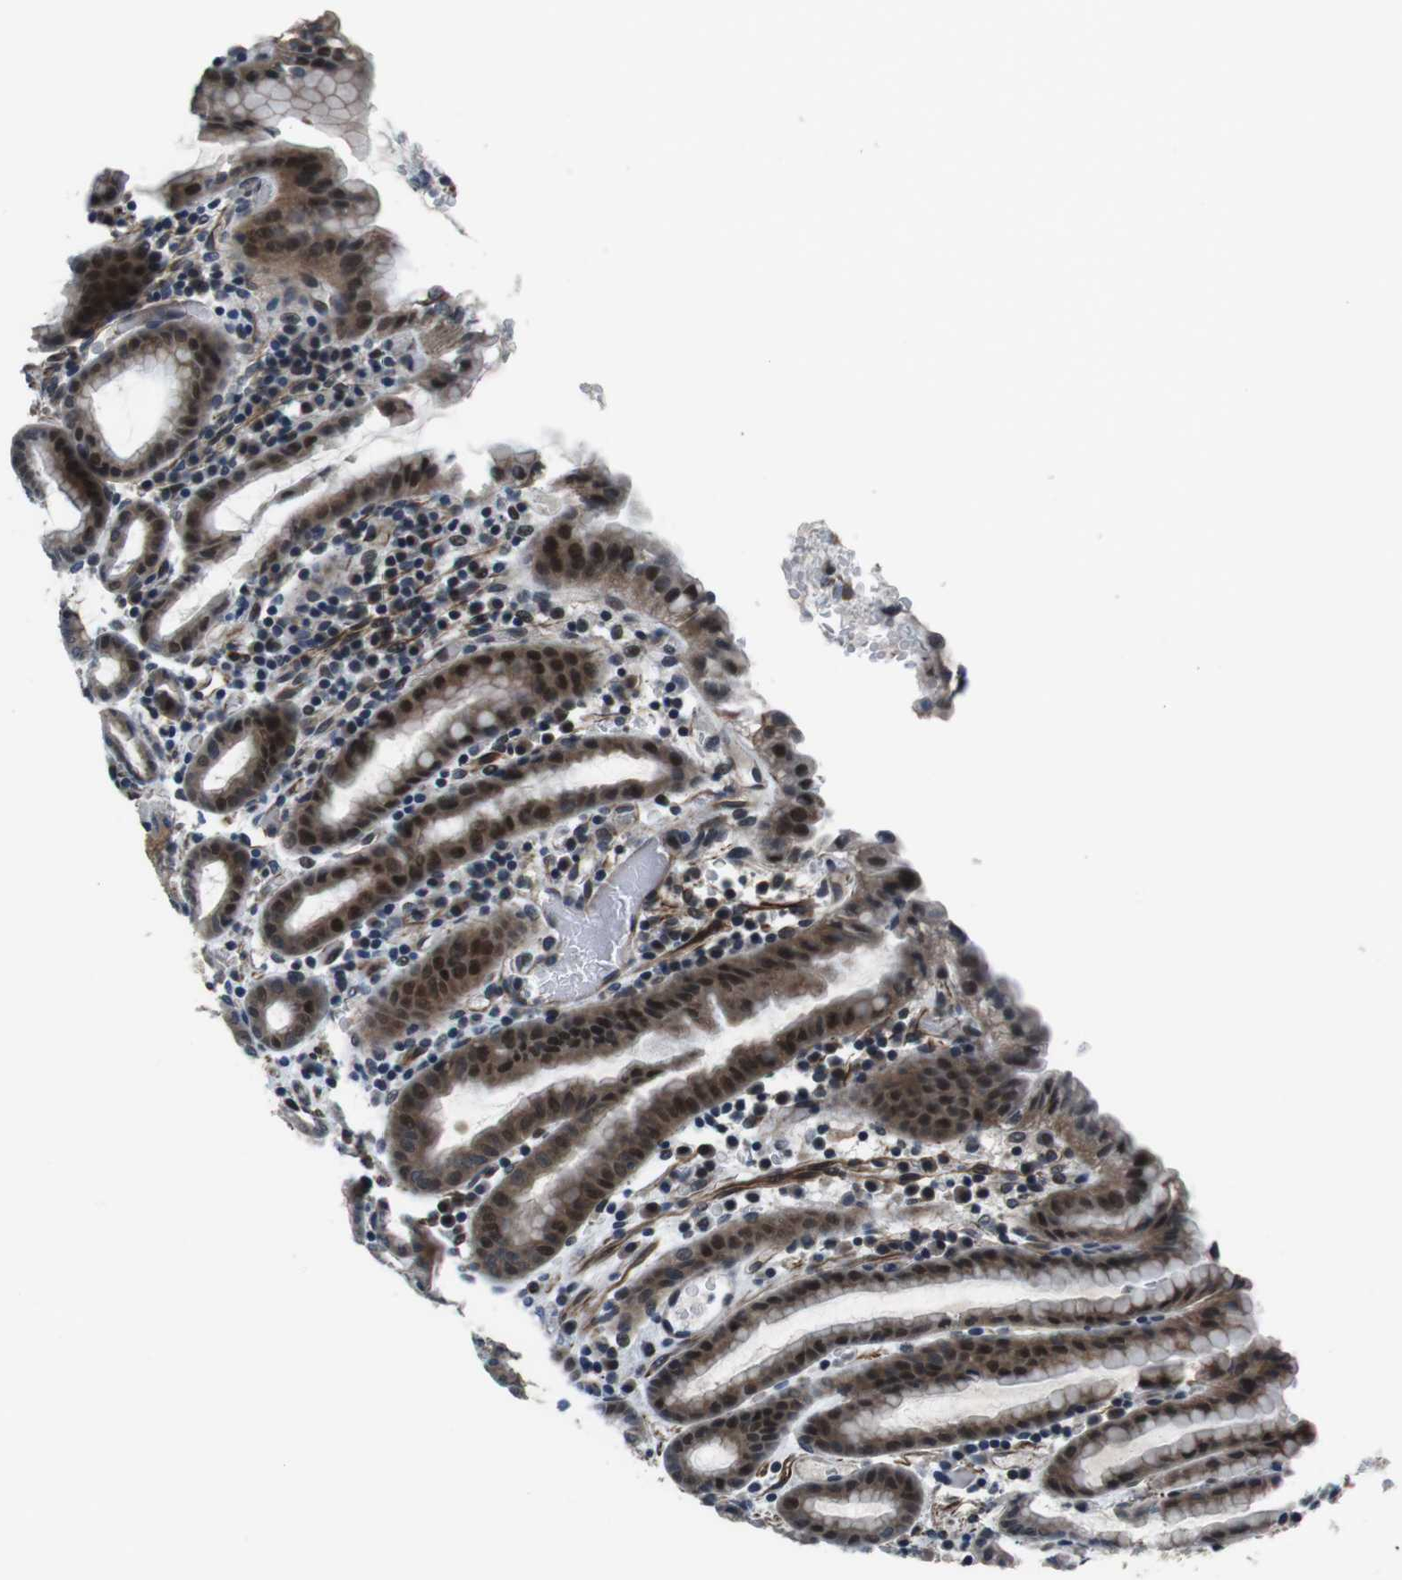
{"staining": {"intensity": "strong", "quantity": ">75%", "location": "nuclear"}, "tissue": "stomach", "cell_type": "Glandular cells", "image_type": "normal", "snomed": [{"axis": "morphology", "description": "Normal tissue, NOS"}, {"axis": "topography", "description": "Stomach, upper"}], "caption": "Stomach was stained to show a protein in brown. There is high levels of strong nuclear expression in approximately >75% of glandular cells. Nuclei are stained in blue.", "gene": "LRRC49", "patient": {"sex": "male", "age": 68}}